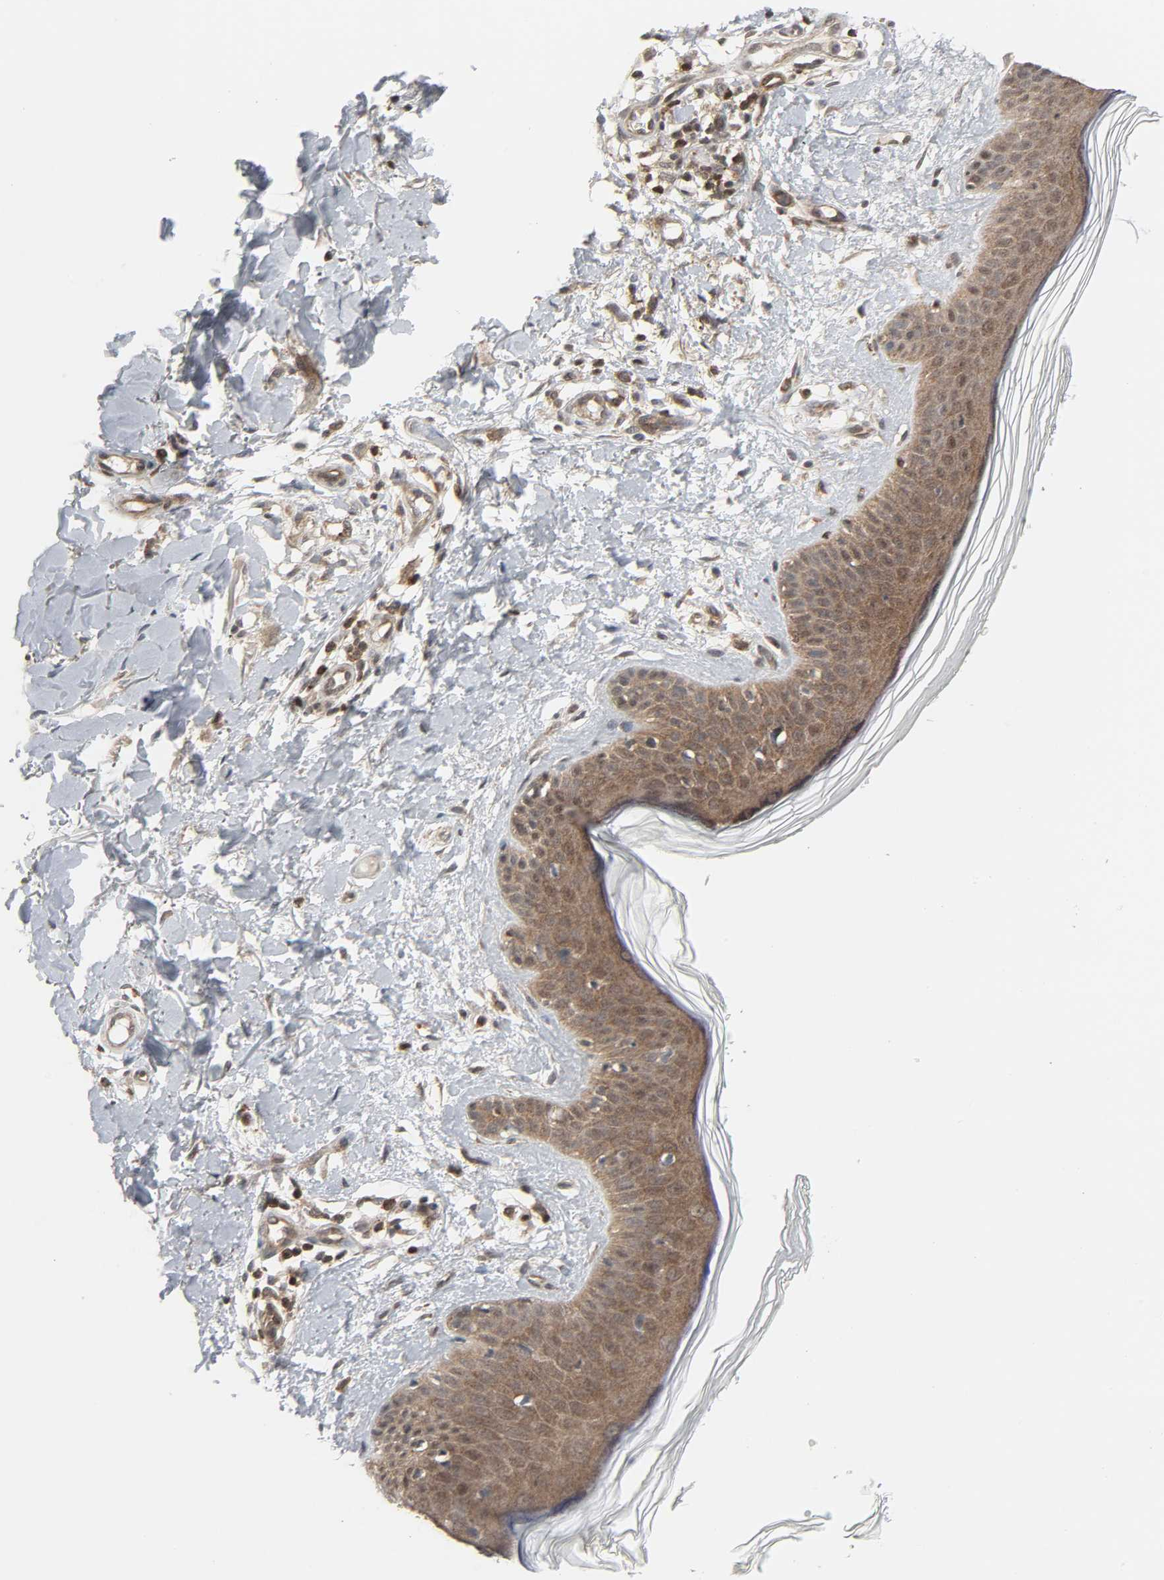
{"staining": {"intensity": "weak", "quantity": ">75%", "location": "cytoplasmic/membranous"}, "tissue": "skin", "cell_type": "Fibroblasts", "image_type": "normal", "snomed": [{"axis": "morphology", "description": "Normal tissue, NOS"}, {"axis": "topography", "description": "Skin"}], "caption": "A high-resolution image shows immunohistochemistry staining of unremarkable skin, which exhibits weak cytoplasmic/membranous positivity in approximately >75% of fibroblasts.", "gene": "GSK3A", "patient": {"sex": "female", "age": 56}}